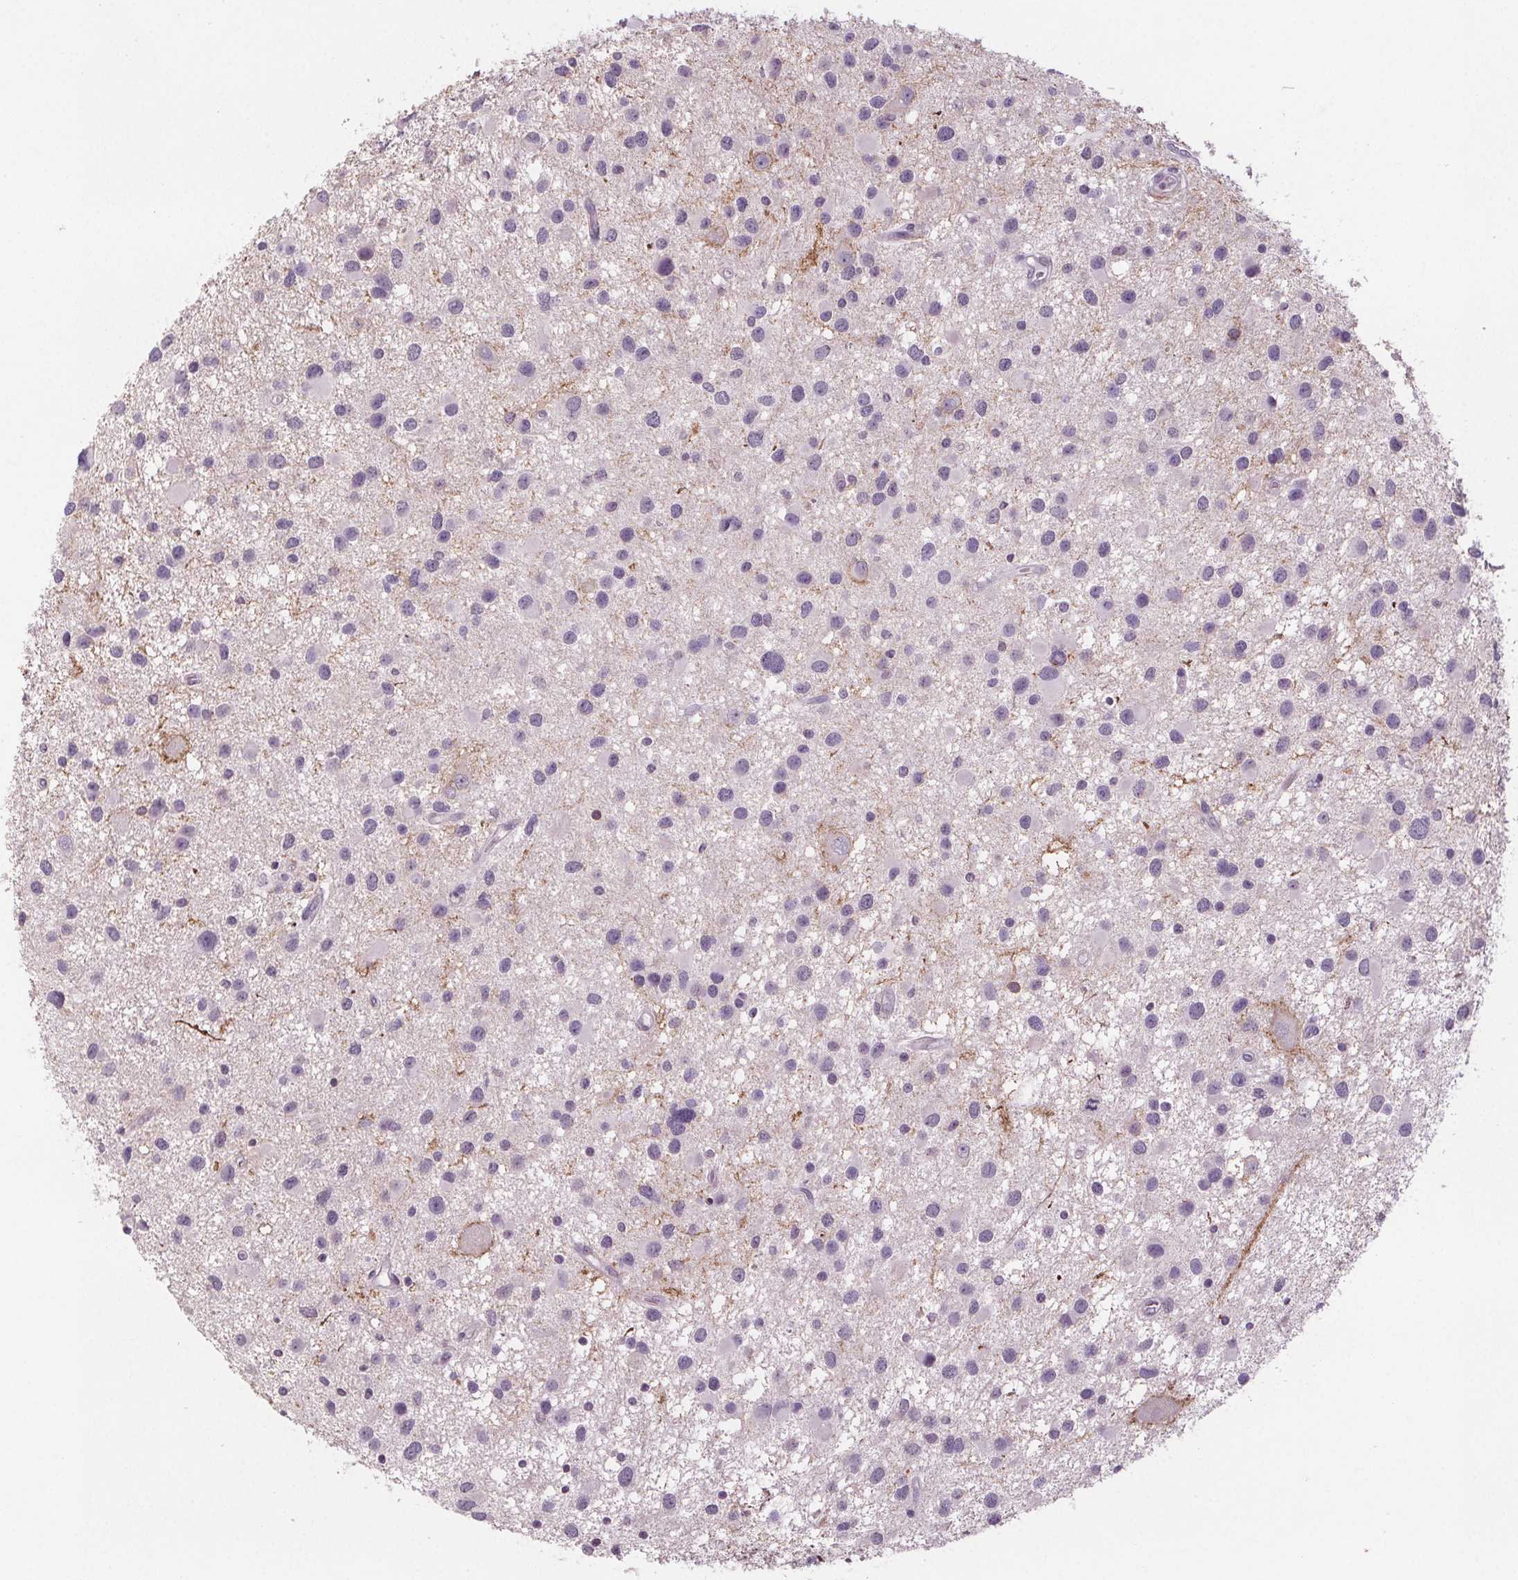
{"staining": {"intensity": "negative", "quantity": "none", "location": "none"}, "tissue": "glioma", "cell_type": "Tumor cells", "image_type": "cancer", "snomed": [{"axis": "morphology", "description": "Glioma, malignant, Low grade"}, {"axis": "topography", "description": "Brain"}], "caption": "High power microscopy histopathology image of an IHC histopathology image of malignant glioma (low-grade), revealing no significant expression in tumor cells.", "gene": "ATP1A1", "patient": {"sex": "female", "age": 32}}